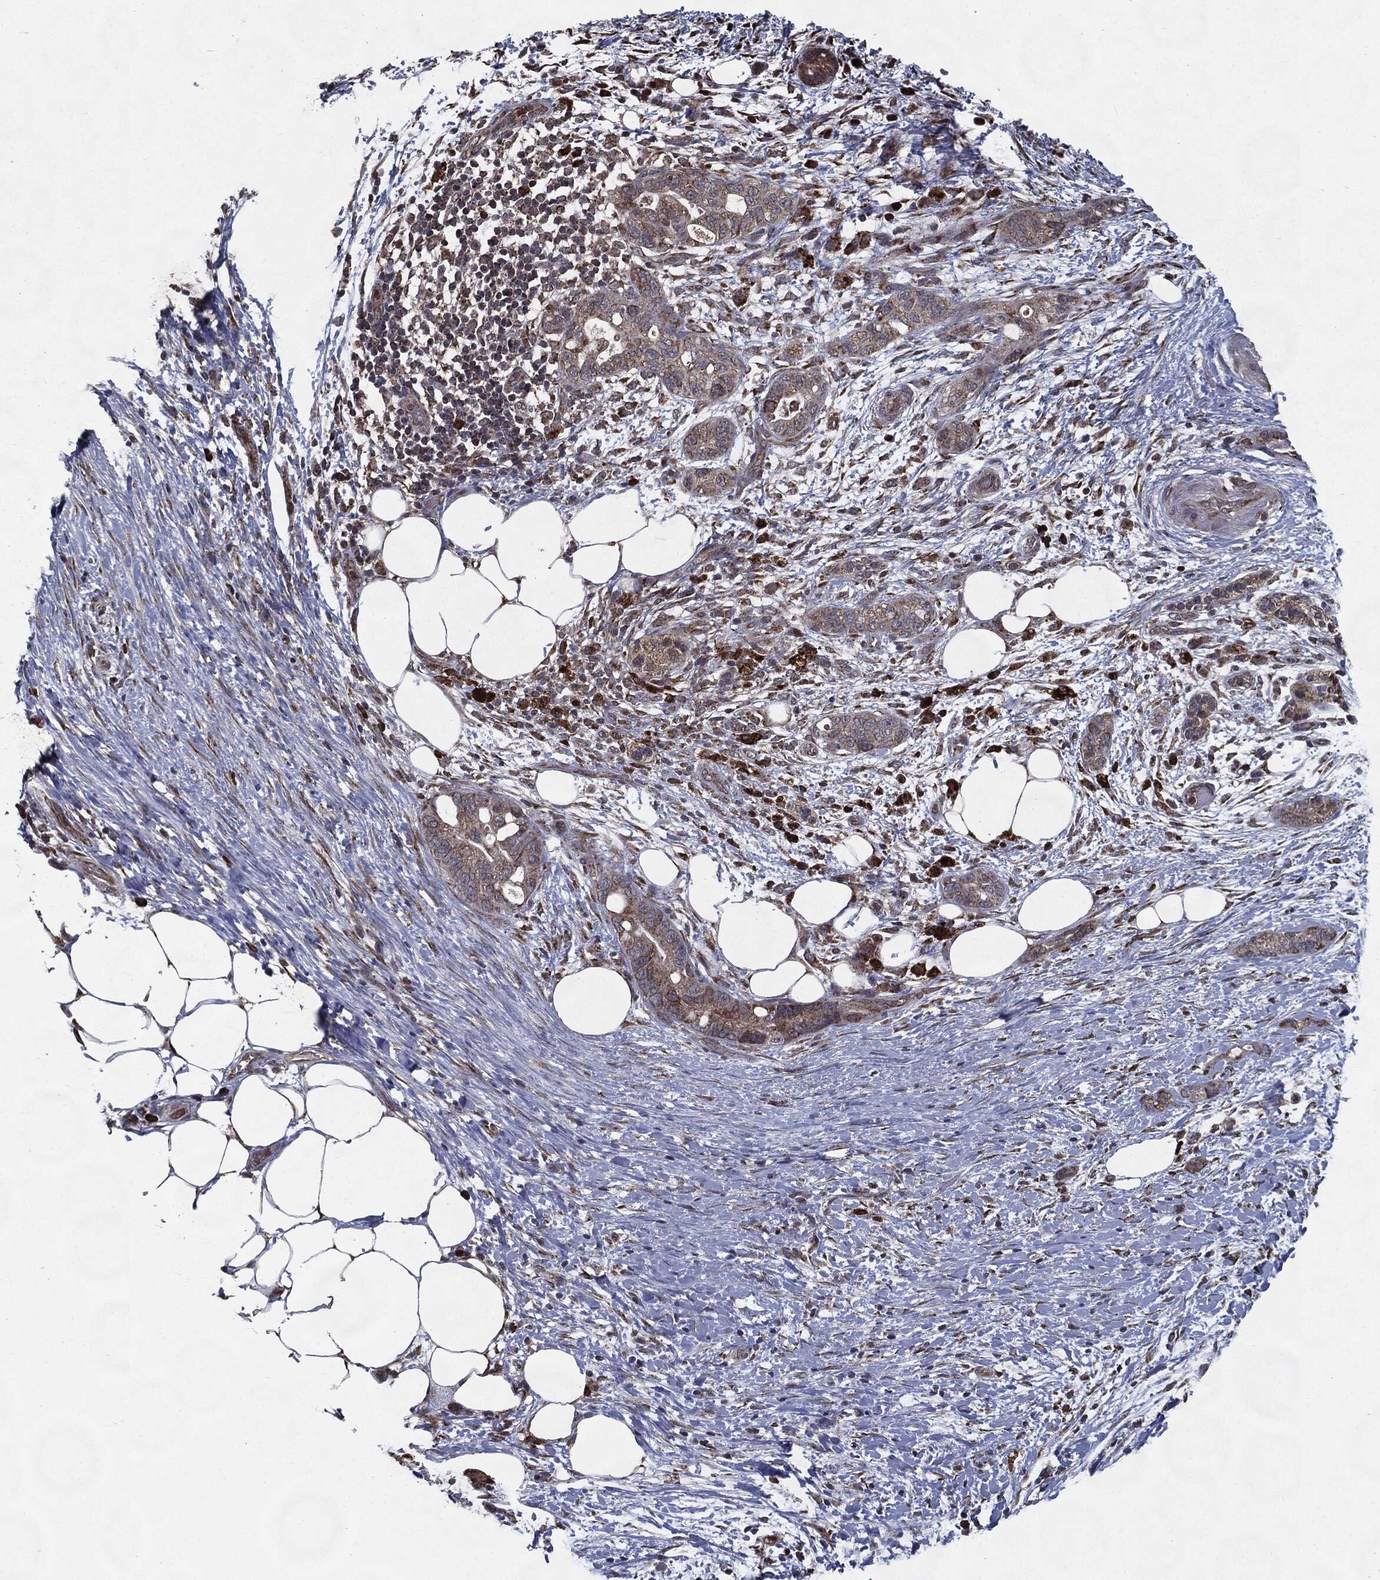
{"staining": {"intensity": "strong", "quantity": "<25%", "location": "cytoplasmic/membranous"}, "tissue": "pancreatic cancer", "cell_type": "Tumor cells", "image_type": "cancer", "snomed": [{"axis": "morphology", "description": "Adenocarcinoma, NOS"}, {"axis": "topography", "description": "Pancreas"}], "caption": "The photomicrograph shows a brown stain indicating the presence of a protein in the cytoplasmic/membranous of tumor cells in pancreatic cancer.", "gene": "HDAC5", "patient": {"sex": "female", "age": 72}}